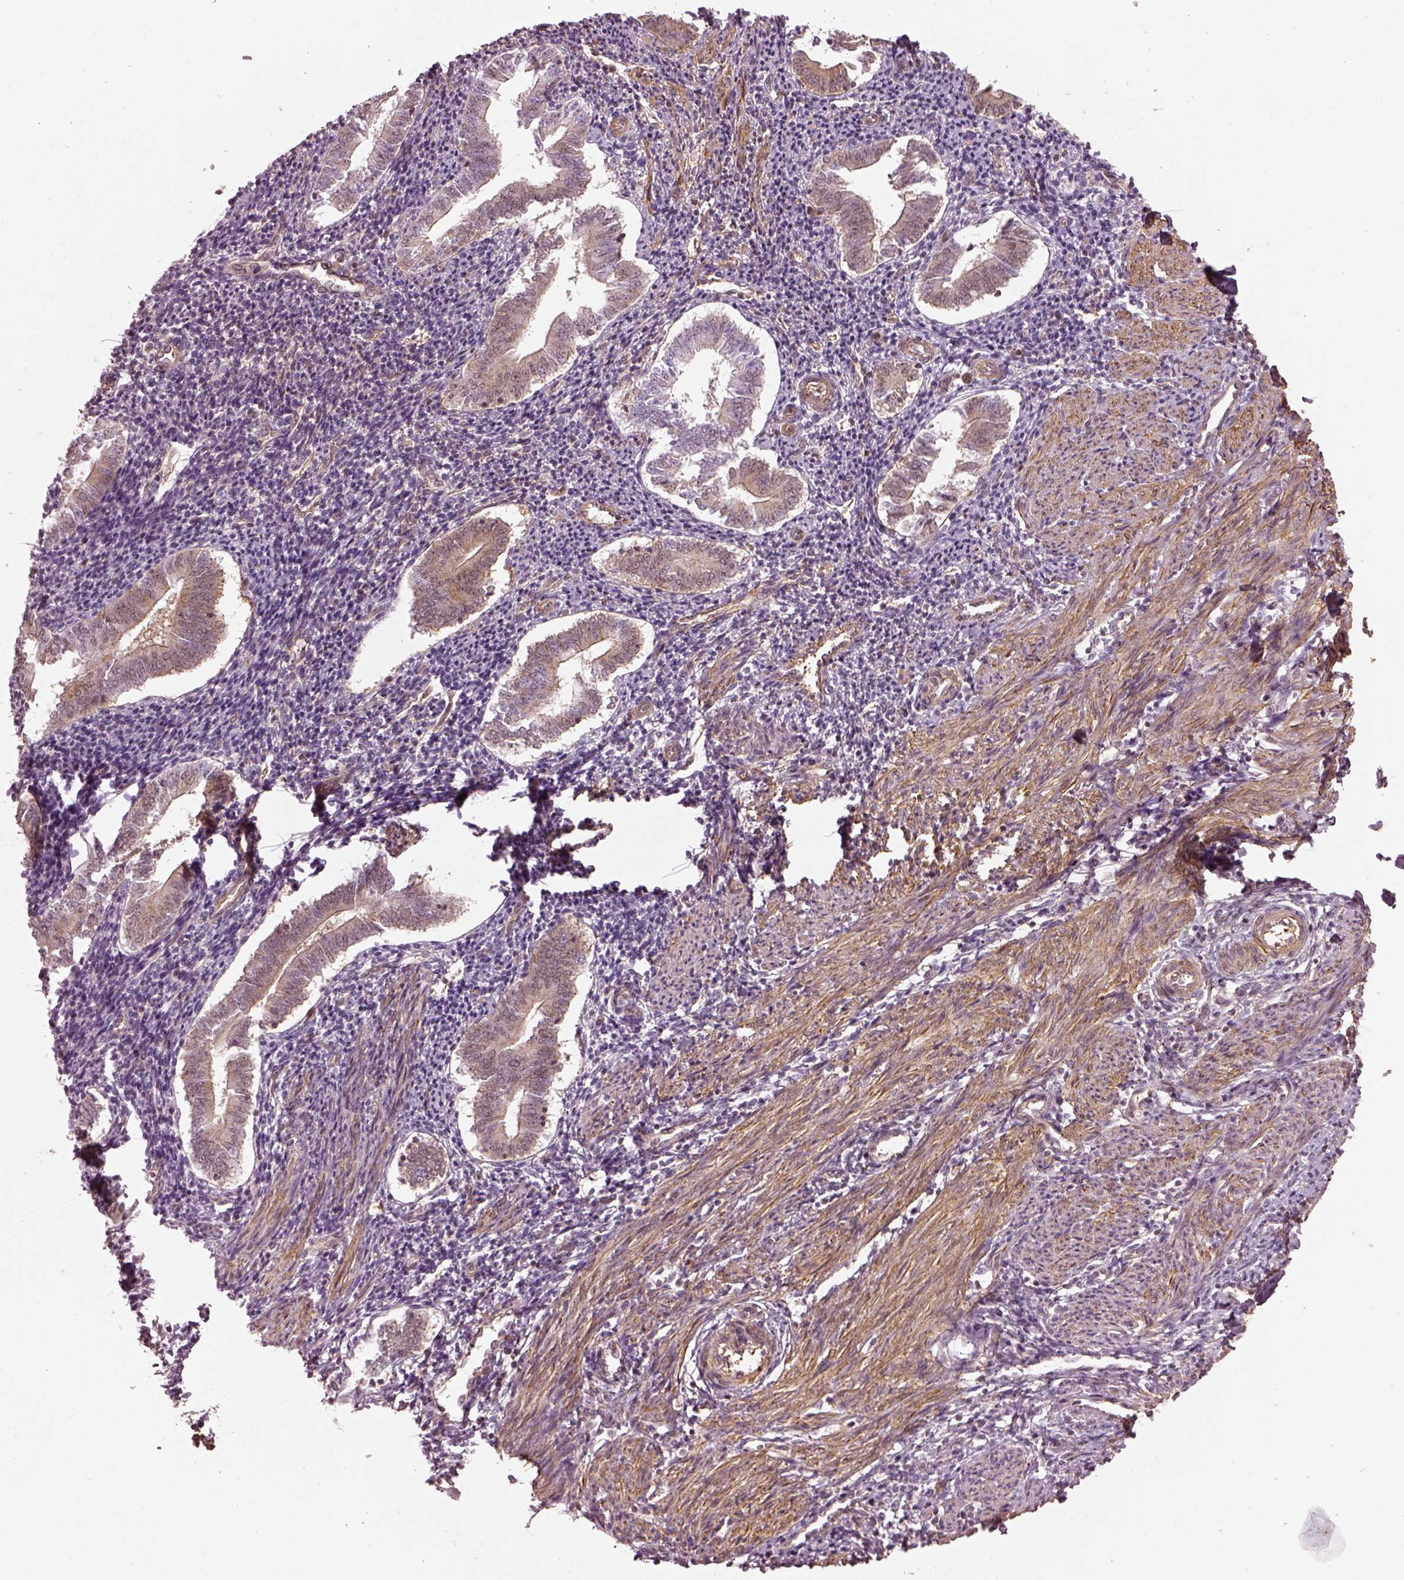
{"staining": {"intensity": "weak", "quantity": "<25%", "location": "cytoplasmic/membranous"}, "tissue": "endometrium", "cell_type": "Cells in endometrial stroma", "image_type": "normal", "snomed": [{"axis": "morphology", "description": "Normal tissue, NOS"}, {"axis": "topography", "description": "Endometrium"}], "caption": "Cells in endometrial stroma show no significant protein positivity in unremarkable endometrium. The staining is performed using DAB brown chromogen with nuclei counter-stained in using hematoxylin.", "gene": "LSM14A", "patient": {"sex": "female", "age": 25}}